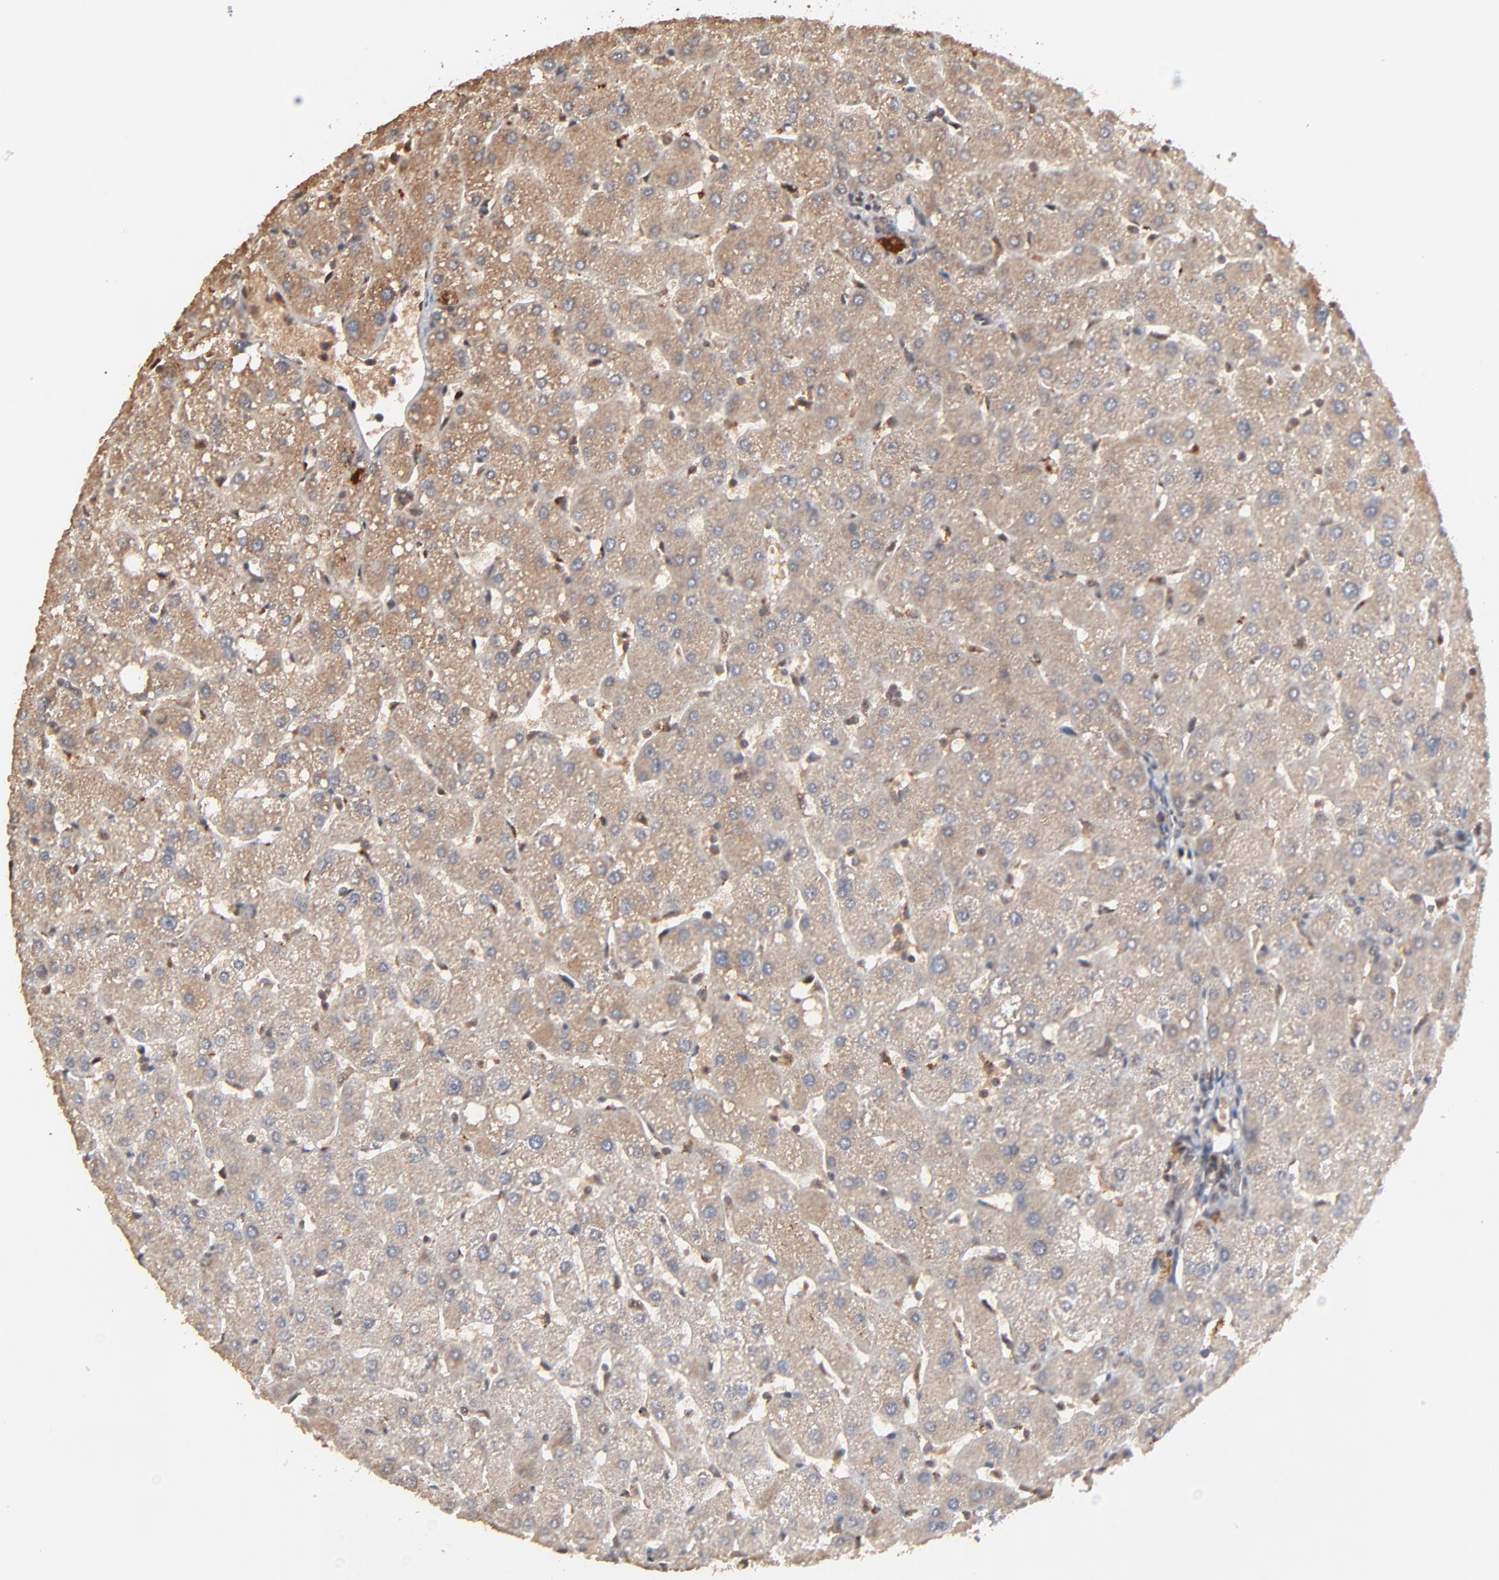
{"staining": {"intensity": "moderate", "quantity": ">75%", "location": "cytoplasmic/membranous"}, "tissue": "liver", "cell_type": "Cholangiocytes", "image_type": "normal", "snomed": [{"axis": "morphology", "description": "Normal tissue, NOS"}, {"axis": "topography", "description": "Liver"}], "caption": "Liver stained for a protein (brown) exhibits moderate cytoplasmic/membranous positive positivity in about >75% of cholangiocytes.", "gene": "FAM227A", "patient": {"sex": "male", "age": 67}}